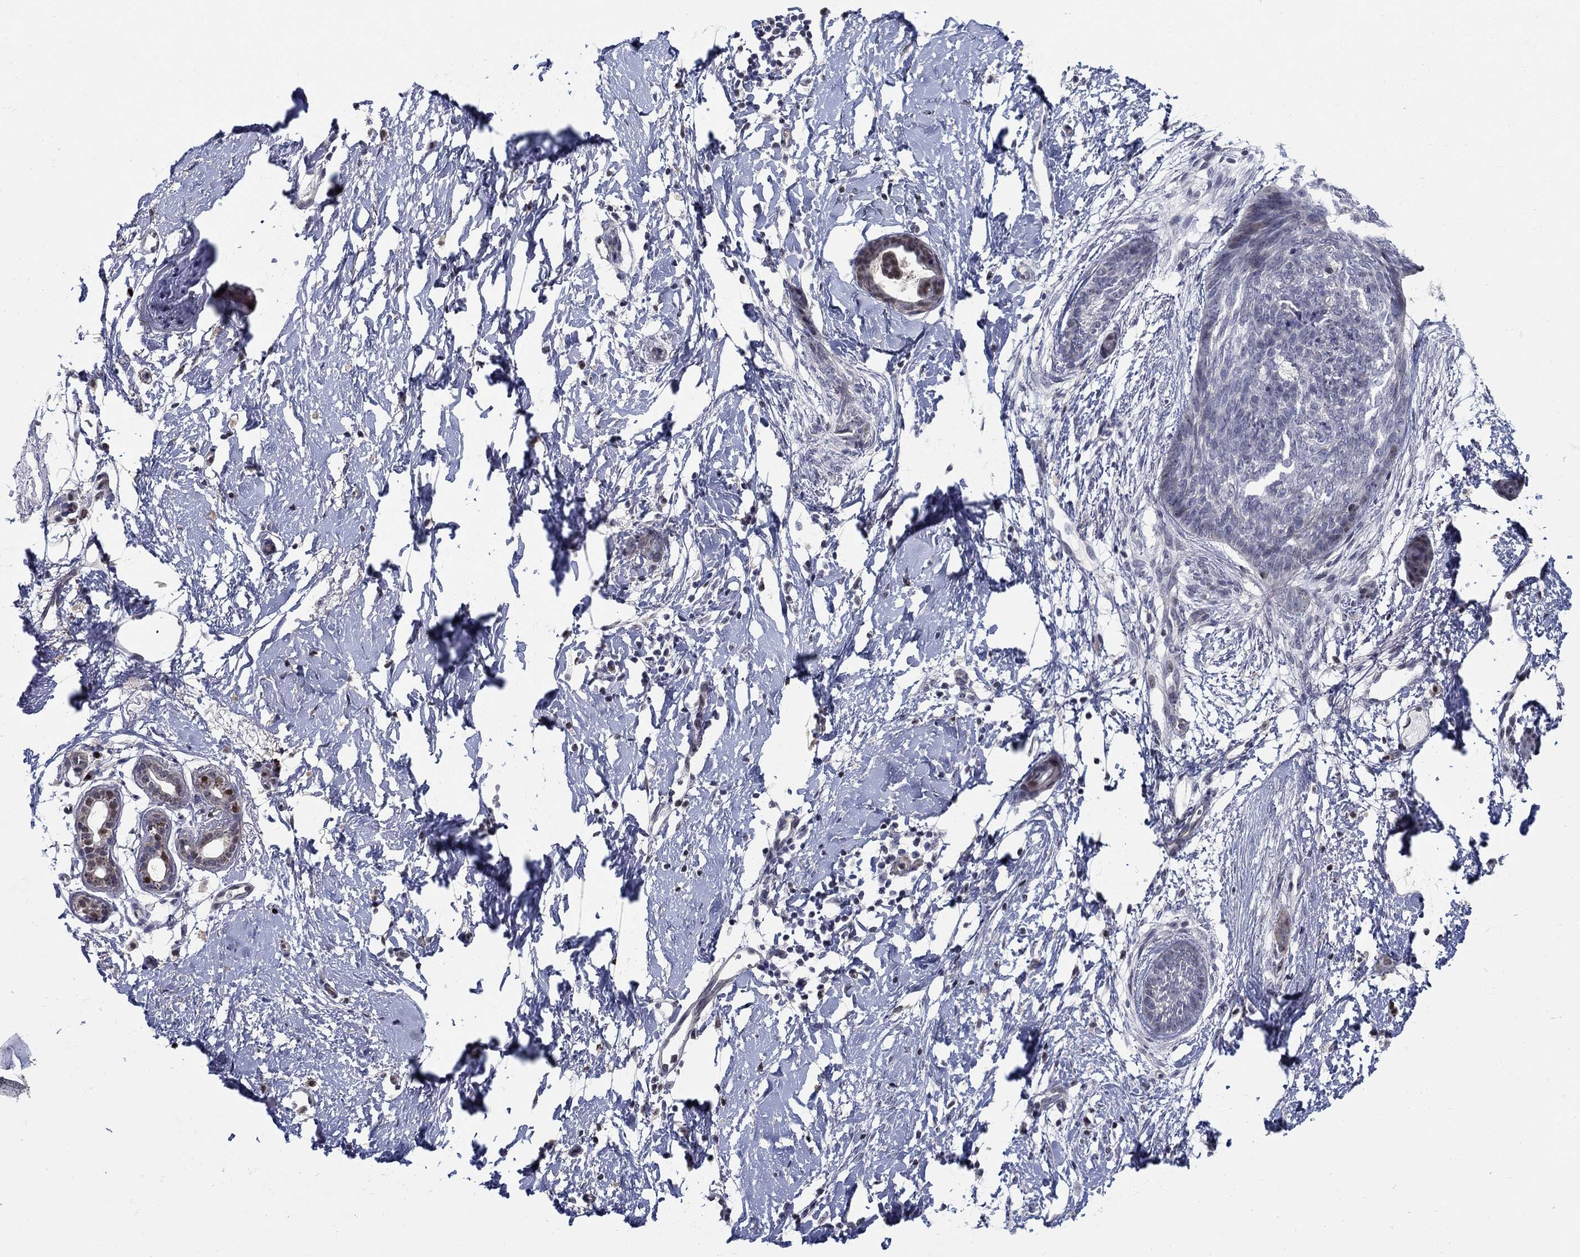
{"staining": {"intensity": "negative", "quantity": "none", "location": "none"}, "tissue": "skin cancer", "cell_type": "Tumor cells", "image_type": "cancer", "snomed": [{"axis": "morphology", "description": "Normal tissue, NOS"}, {"axis": "morphology", "description": "Basal cell carcinoma"}, {"axis": "topography", "description": "Skin"}], "caption": "High power microscopy photomicrograph of an IHC image of skin basal cell carcinoma, revealing no significant positivity in tumor cells. Brightfield microscopy of immunohistochemistry stained with DAB (3,3'-diaminobenzidine) (brown) and hematoxylin (blue), captured at high magnification.", "gene": "C16orf46", "patient": {"sex": "male", "age": 84}}